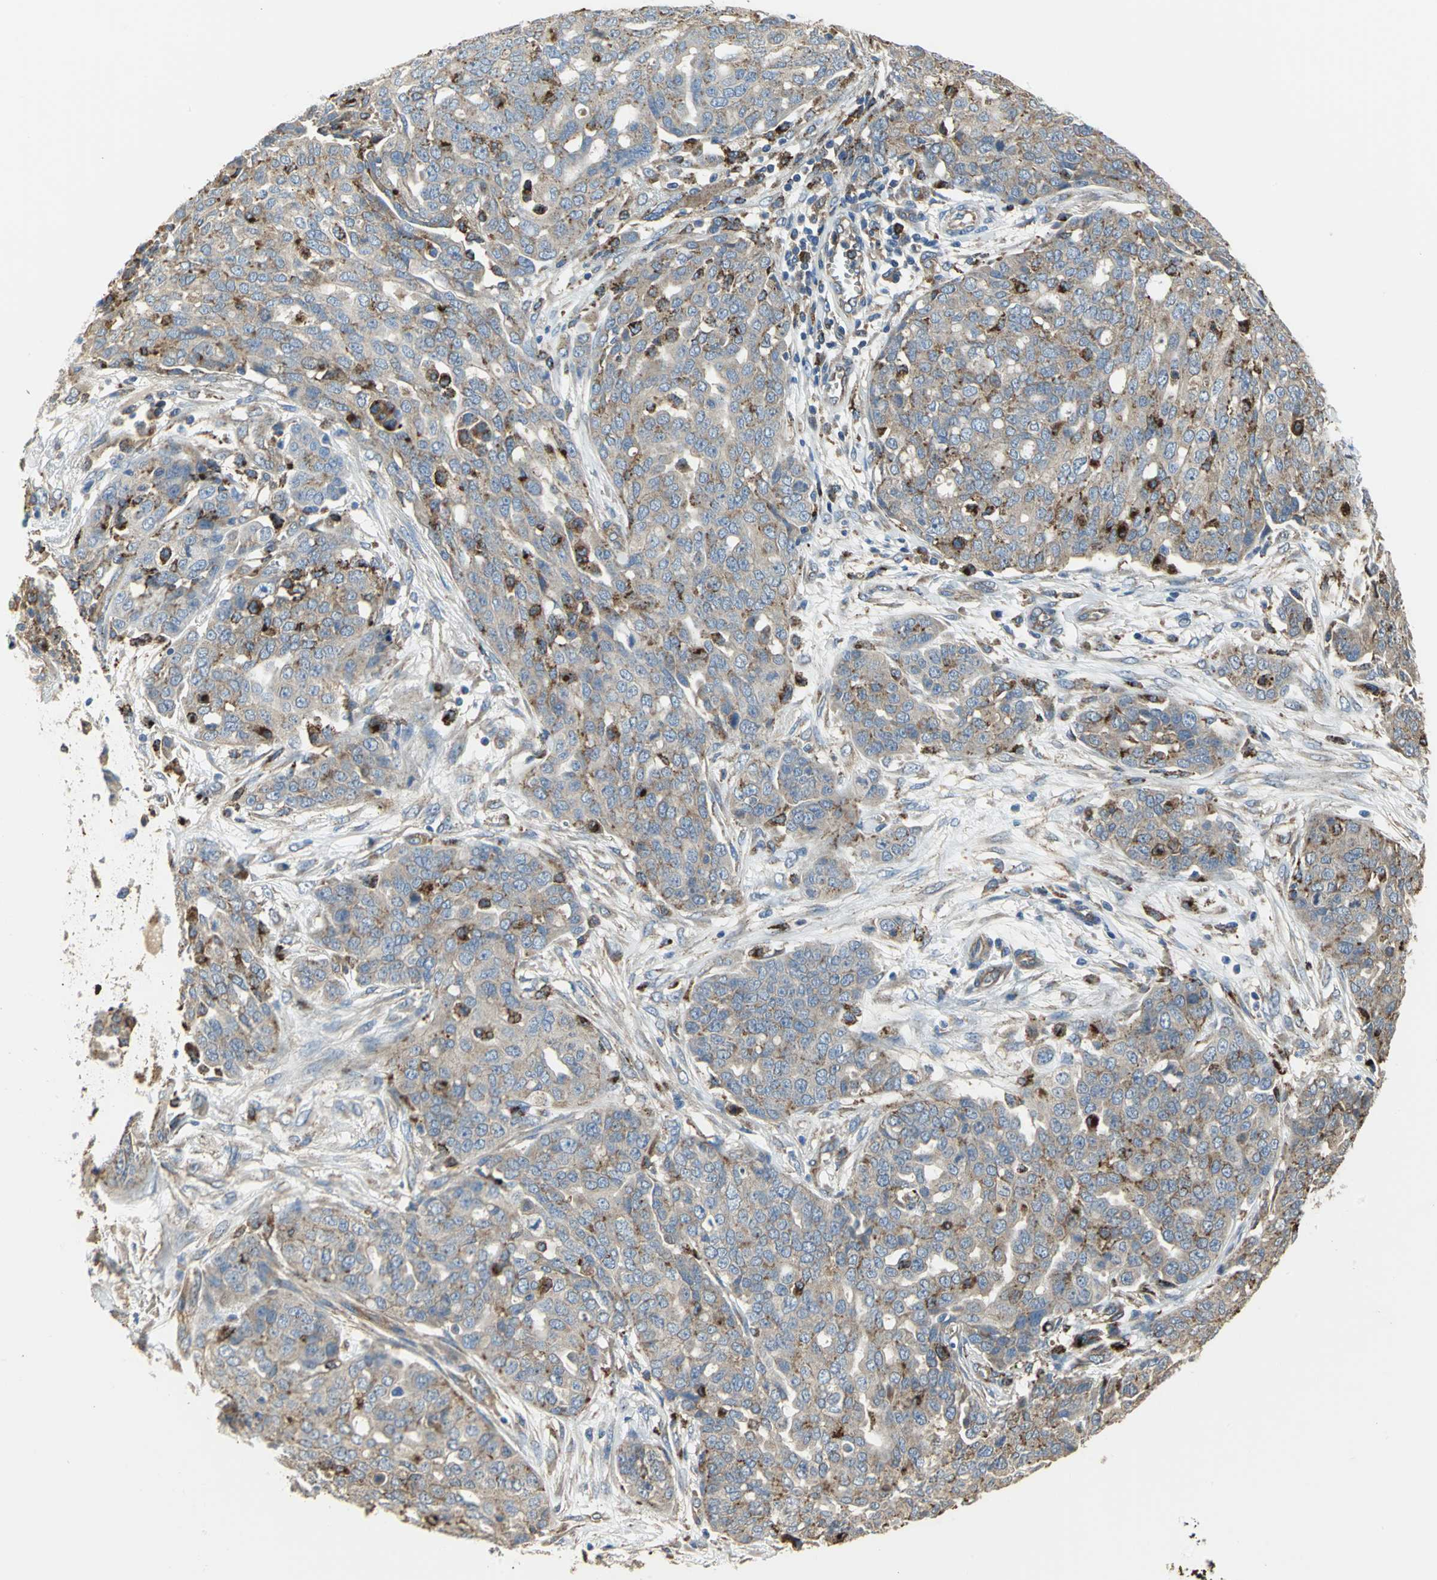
{"staining": {"intensity": "weak", "quantity": "25%-75%", "location": "cytoplasmic/membranous"}, "tissue": "ovarian cancer", "cell_type": "Tumor cells", "image_type": "cancer", "snomed": [{"axis": "morphology", "description": "Cystadenocarcinoma, serous, NOS"}, {"axis": "topography", "description": "Soft tissue"}, {"axis": "topography", "description": "Ovary"}], "caption": "The image shows immunohistochemical staining of serous cystadenocarcinoma (ovarian). There is weak cytoplasmic/membranous staining is present in about 25%-75% of tumor cells. The staining was performed using DAB (3,3'-diaminobenzidine) to visualize the protein expression in brown, while the nuclei were stained in blue with hematoxylin (Magnification: 20x).", "gene": "DIAPH2", "patient": {"sex": "female", "age": 57}}